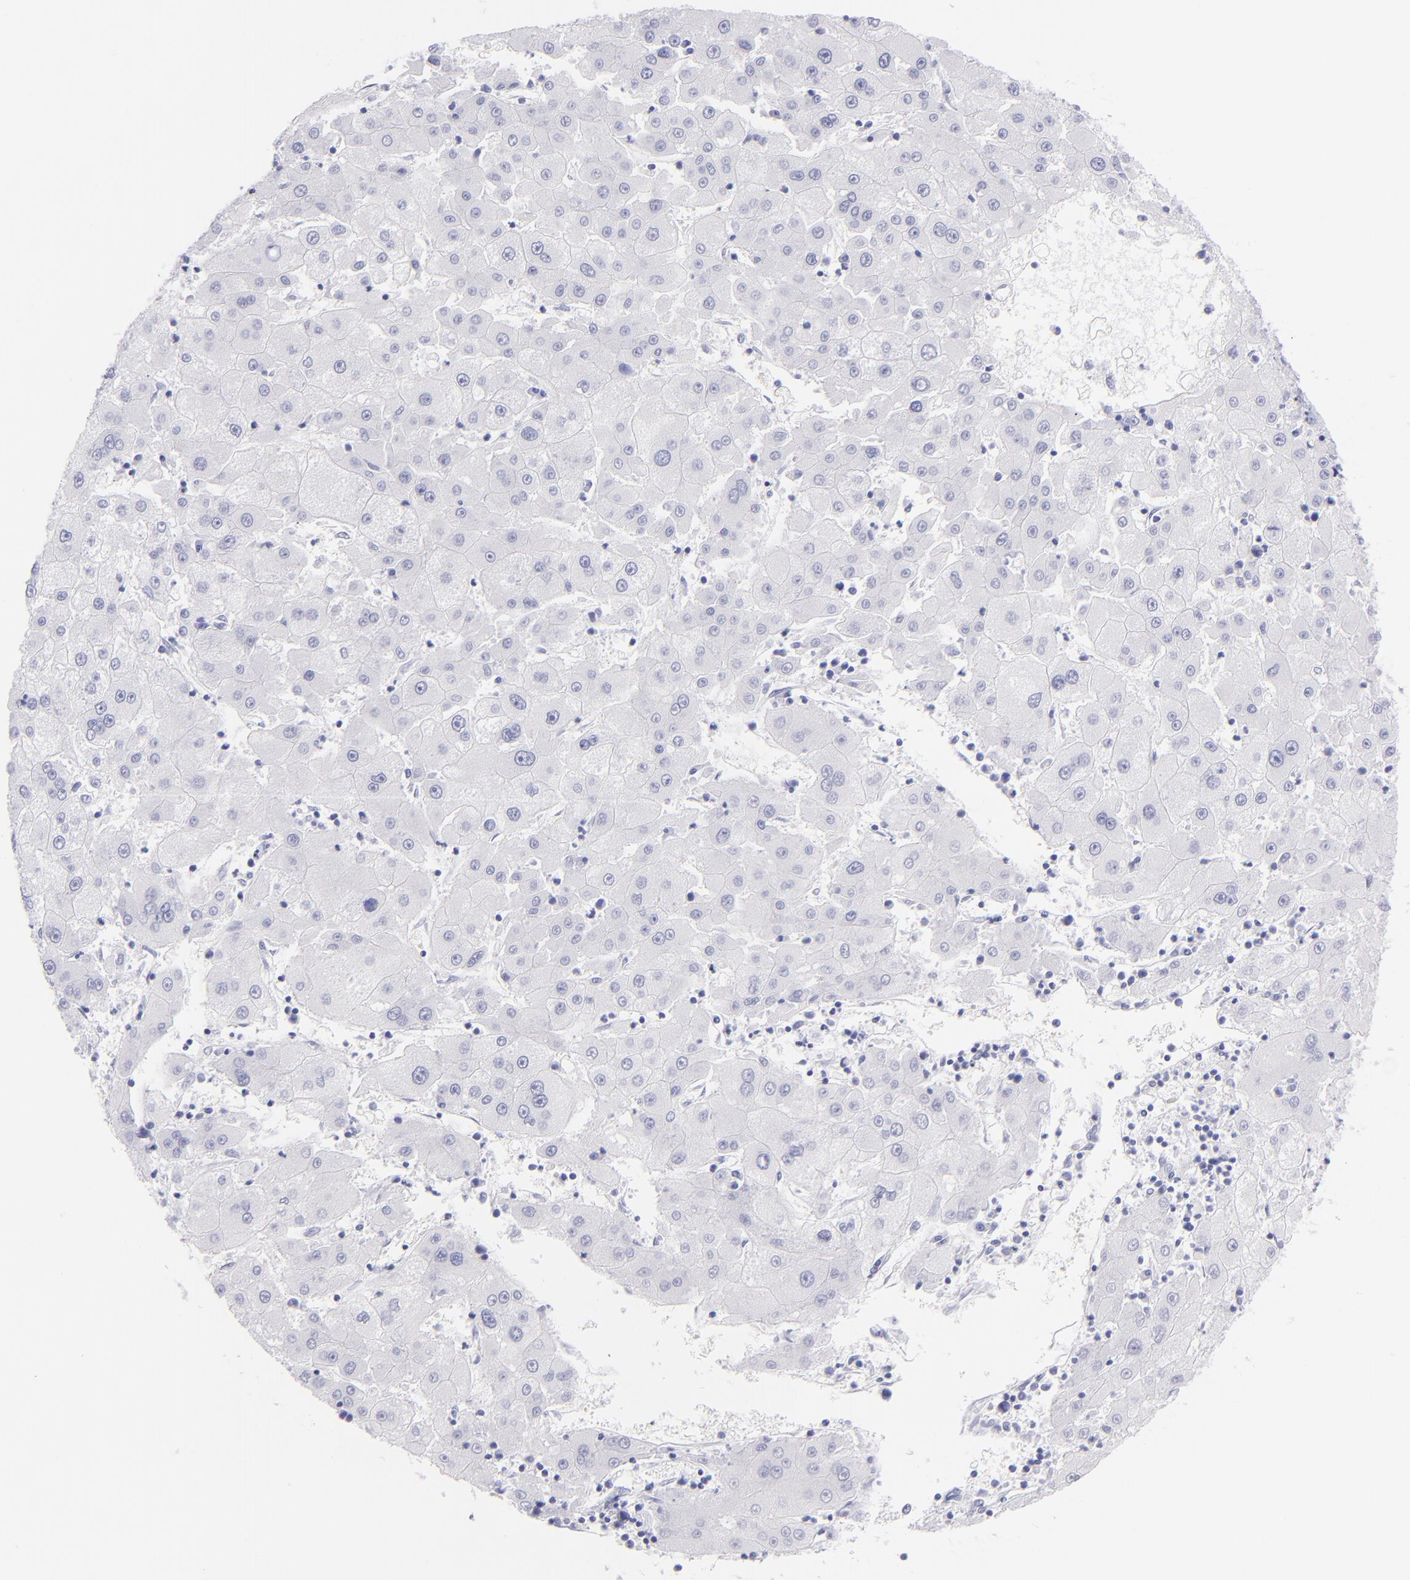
{"staining": {"intensity": "negative", "quantity": "none", "location": "none"}, "tissue": "liver cancer", "cell_type": "Tumor cells", "image_type": "cancer", "snomed": [{"axis": "morphology", "description": "Carcinoma, Hepatocellular, NOS"}, {"axis": "topography", "description": "Liver"}], "caption": "Tumor cells show no significant staining in liver cancer (hepatocellular carcinoma). (DAB immunohistochemistry with hematoxylin counter stain).", "gene": "CNP", "patient": {"sex": "male", "age": 72}}